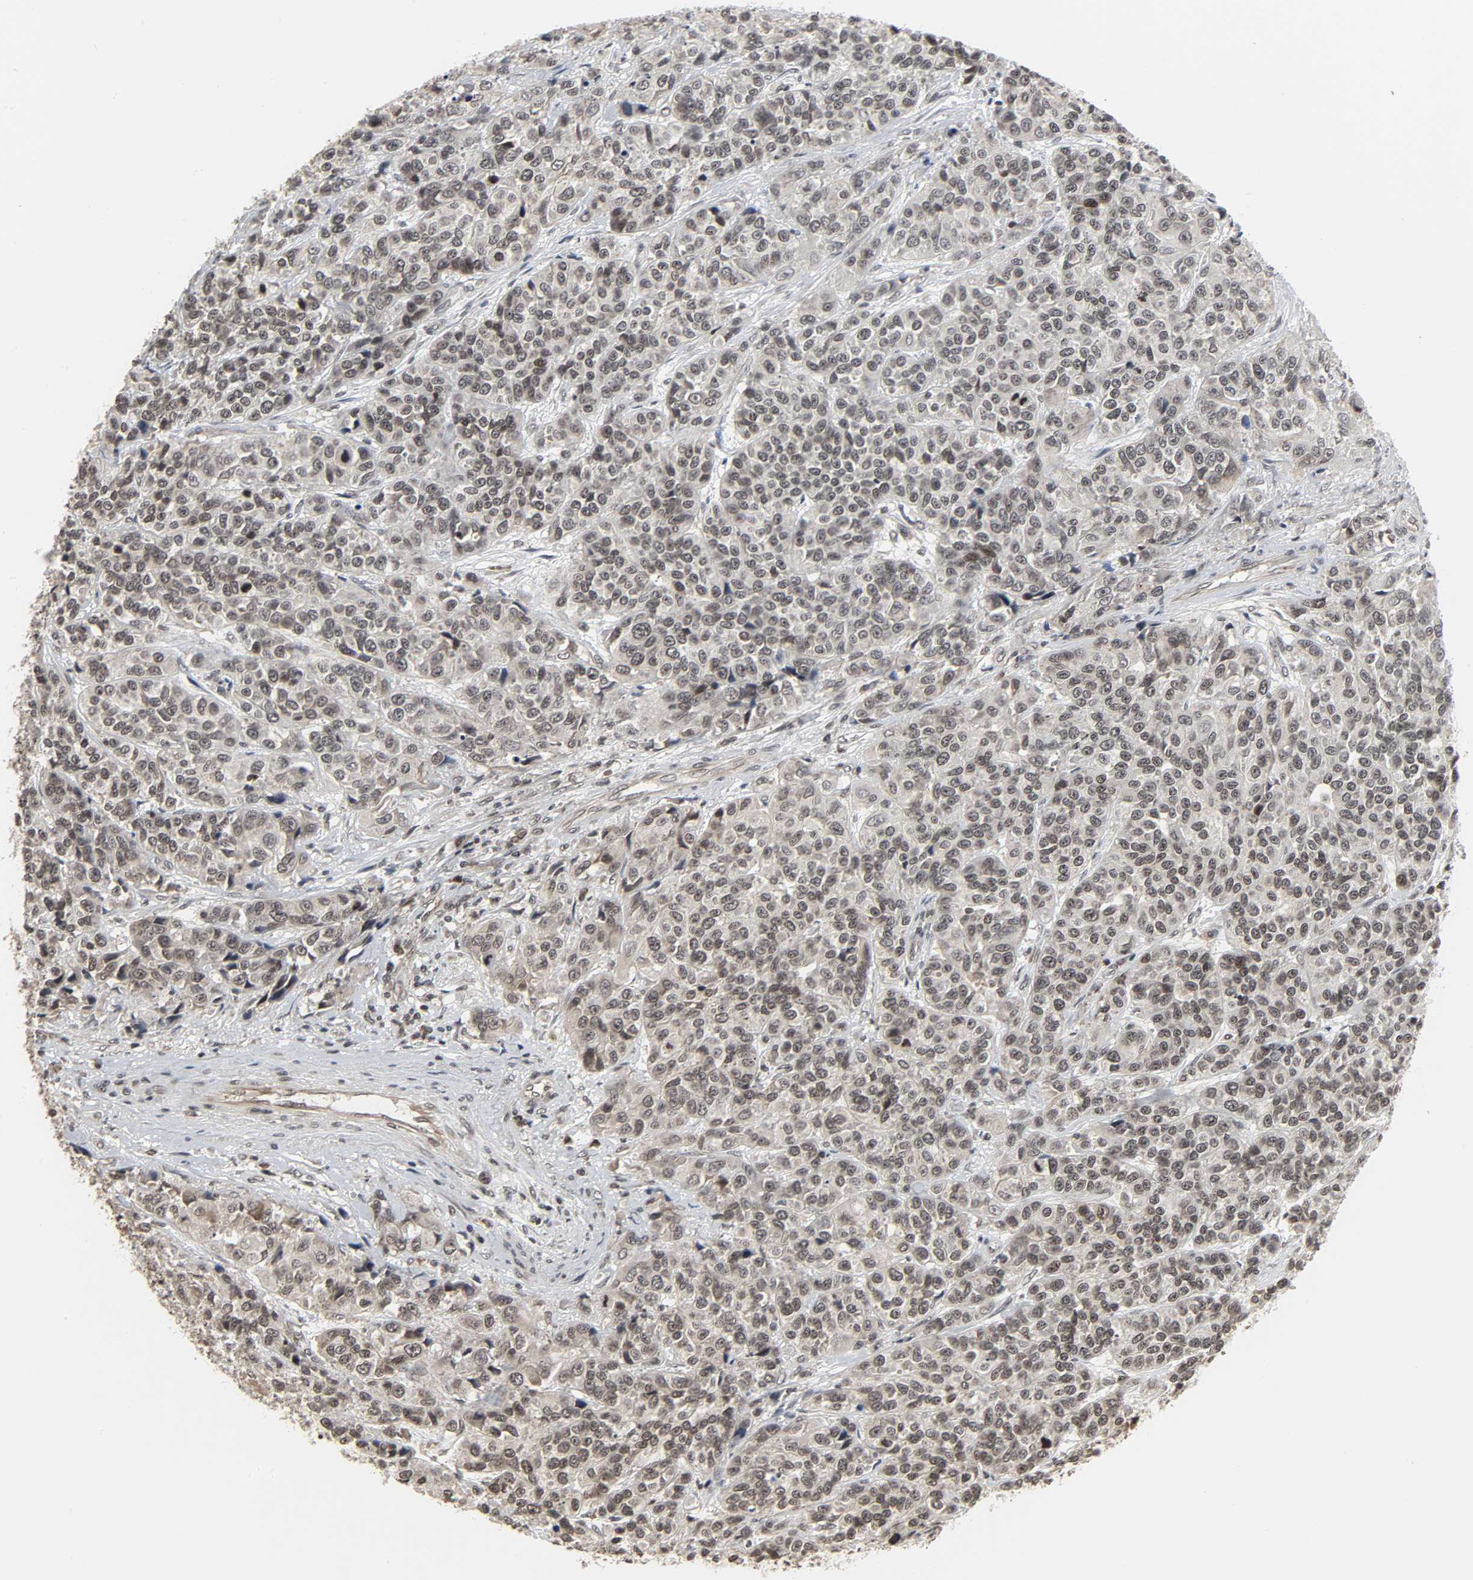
{"staining": {"intensity": "weak", "quantity": "25%-75%", "location": "nuclear"}, "tissue": "urothelial cancer", "cell_type": "Tumor cells", "image_type": "cancer", "snomed": [{"axis": "morphology", "description": "Urothelial carcinoma, High grade"}, {"axis": "topography", "description": "Urinary bladder"}], "caption": "Urothelial carcinoma (high-grade) stained with a protein marker reveals weak staining in tumor cells.", "gene": "XRCC1", "patient": {"sex": "female", "age": 81}}